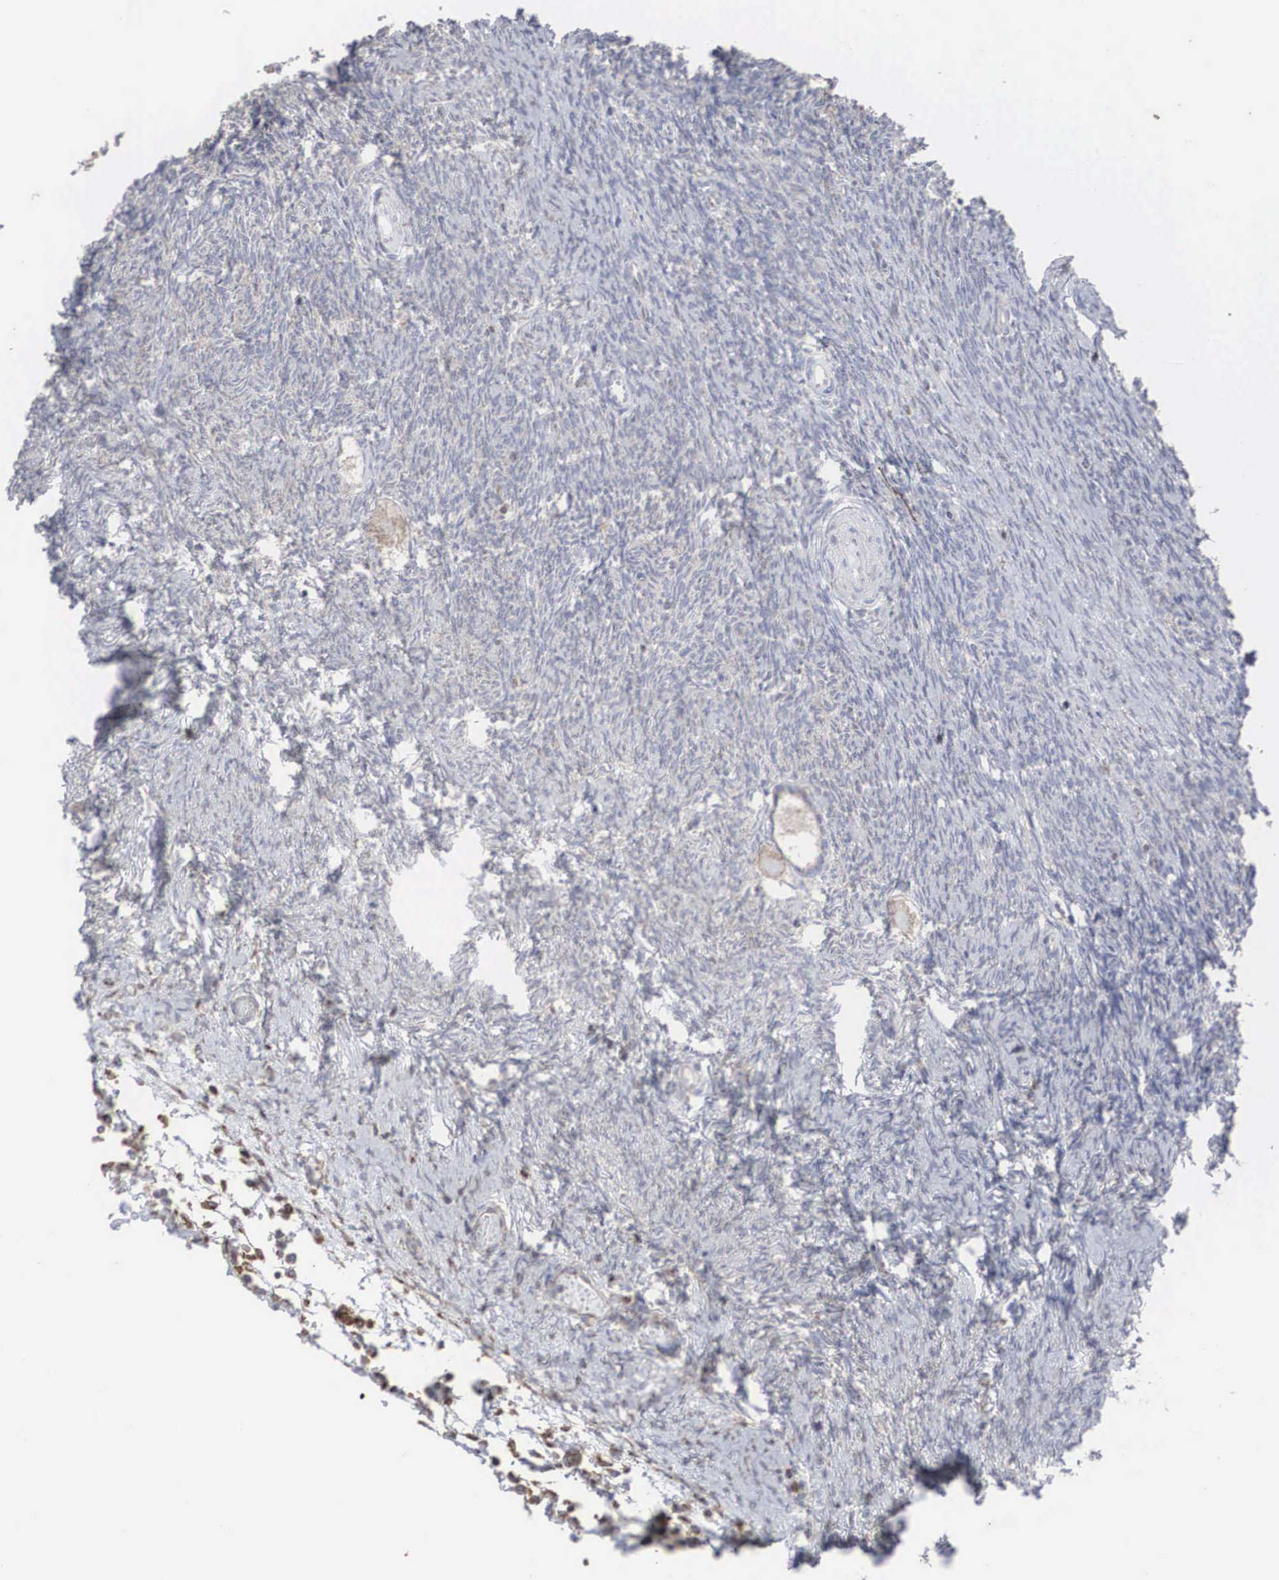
{"staining": {"intensity": "weak", "quantity": ">75%", "location": "cytoplasmic/membranous"}, "tissue": "ovary", "cell_type": "Follicle cells", "image_type": "normal", "snomed": [{"axis": "morphology", "description": "Normal tissue, NOS"}, {"axis": "topography", "description": "Ovary"}], "caption": "This image reveals immunohistochemistry staining of benign ovary, with low weak cytoplasmic/membranous expression in approximately >75% of follicle cells.", "gene": "CTAGE15", "patient": {"sex": "female", "age": 32}}